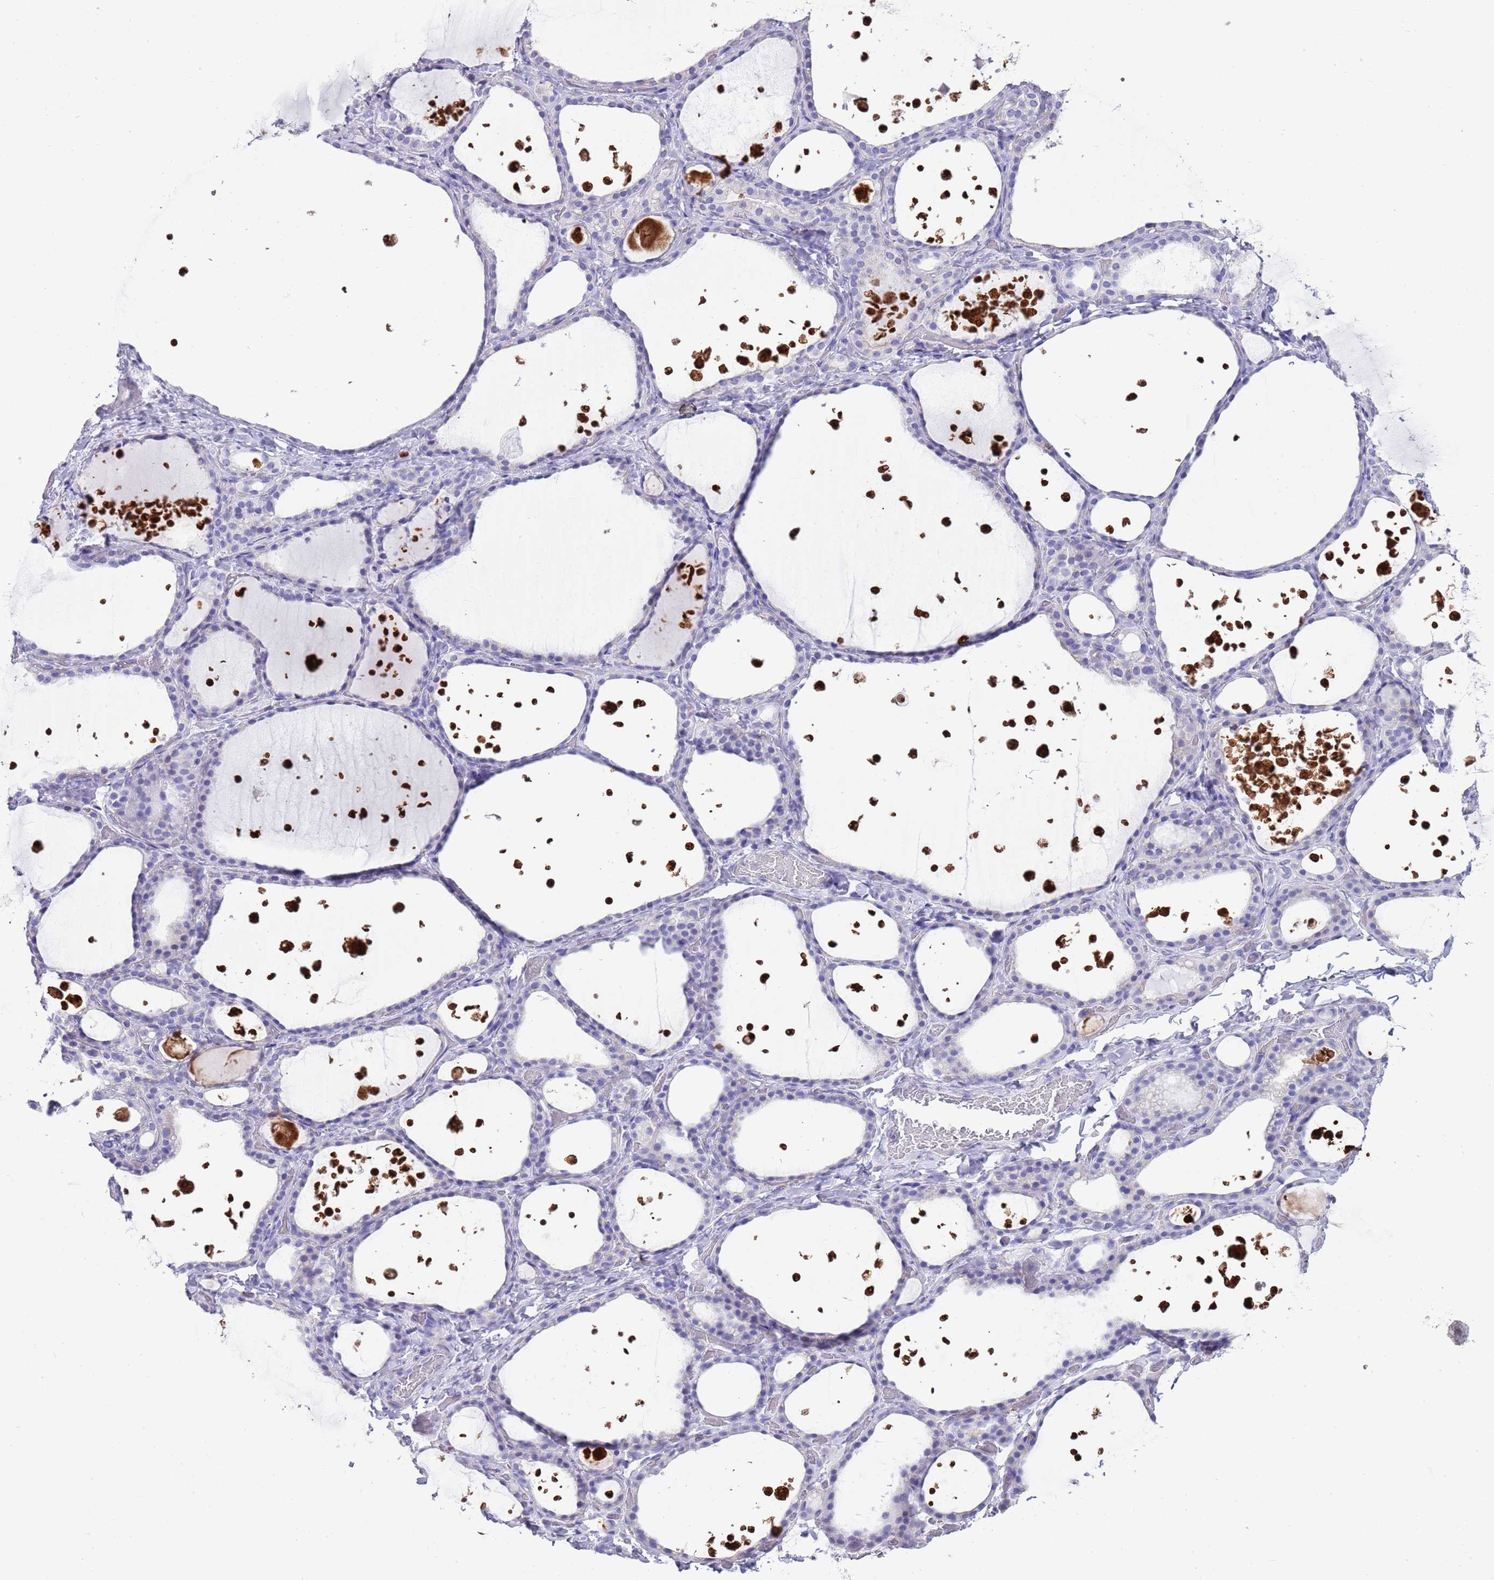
{"staining": {"intensity": "negative", "quantity": "none", "location": "none"}, "tissue": "thyroid gland", "cell_type": "Glandular cells", "image_type": "normal", "snomed": [{"axis": "morphology", "description": "Normal tissue, NOS"}, {"axis": "topography", "description": "Thyroid gland"}], "caption": "Immunohistochemistry (IHC) photomicrograph of normal thyroid gland stained for a protein (brown), which reveals no staining in glandular cells.", "gene": "ABHD17C", "patient": {"sex": "female", "age": 44}}